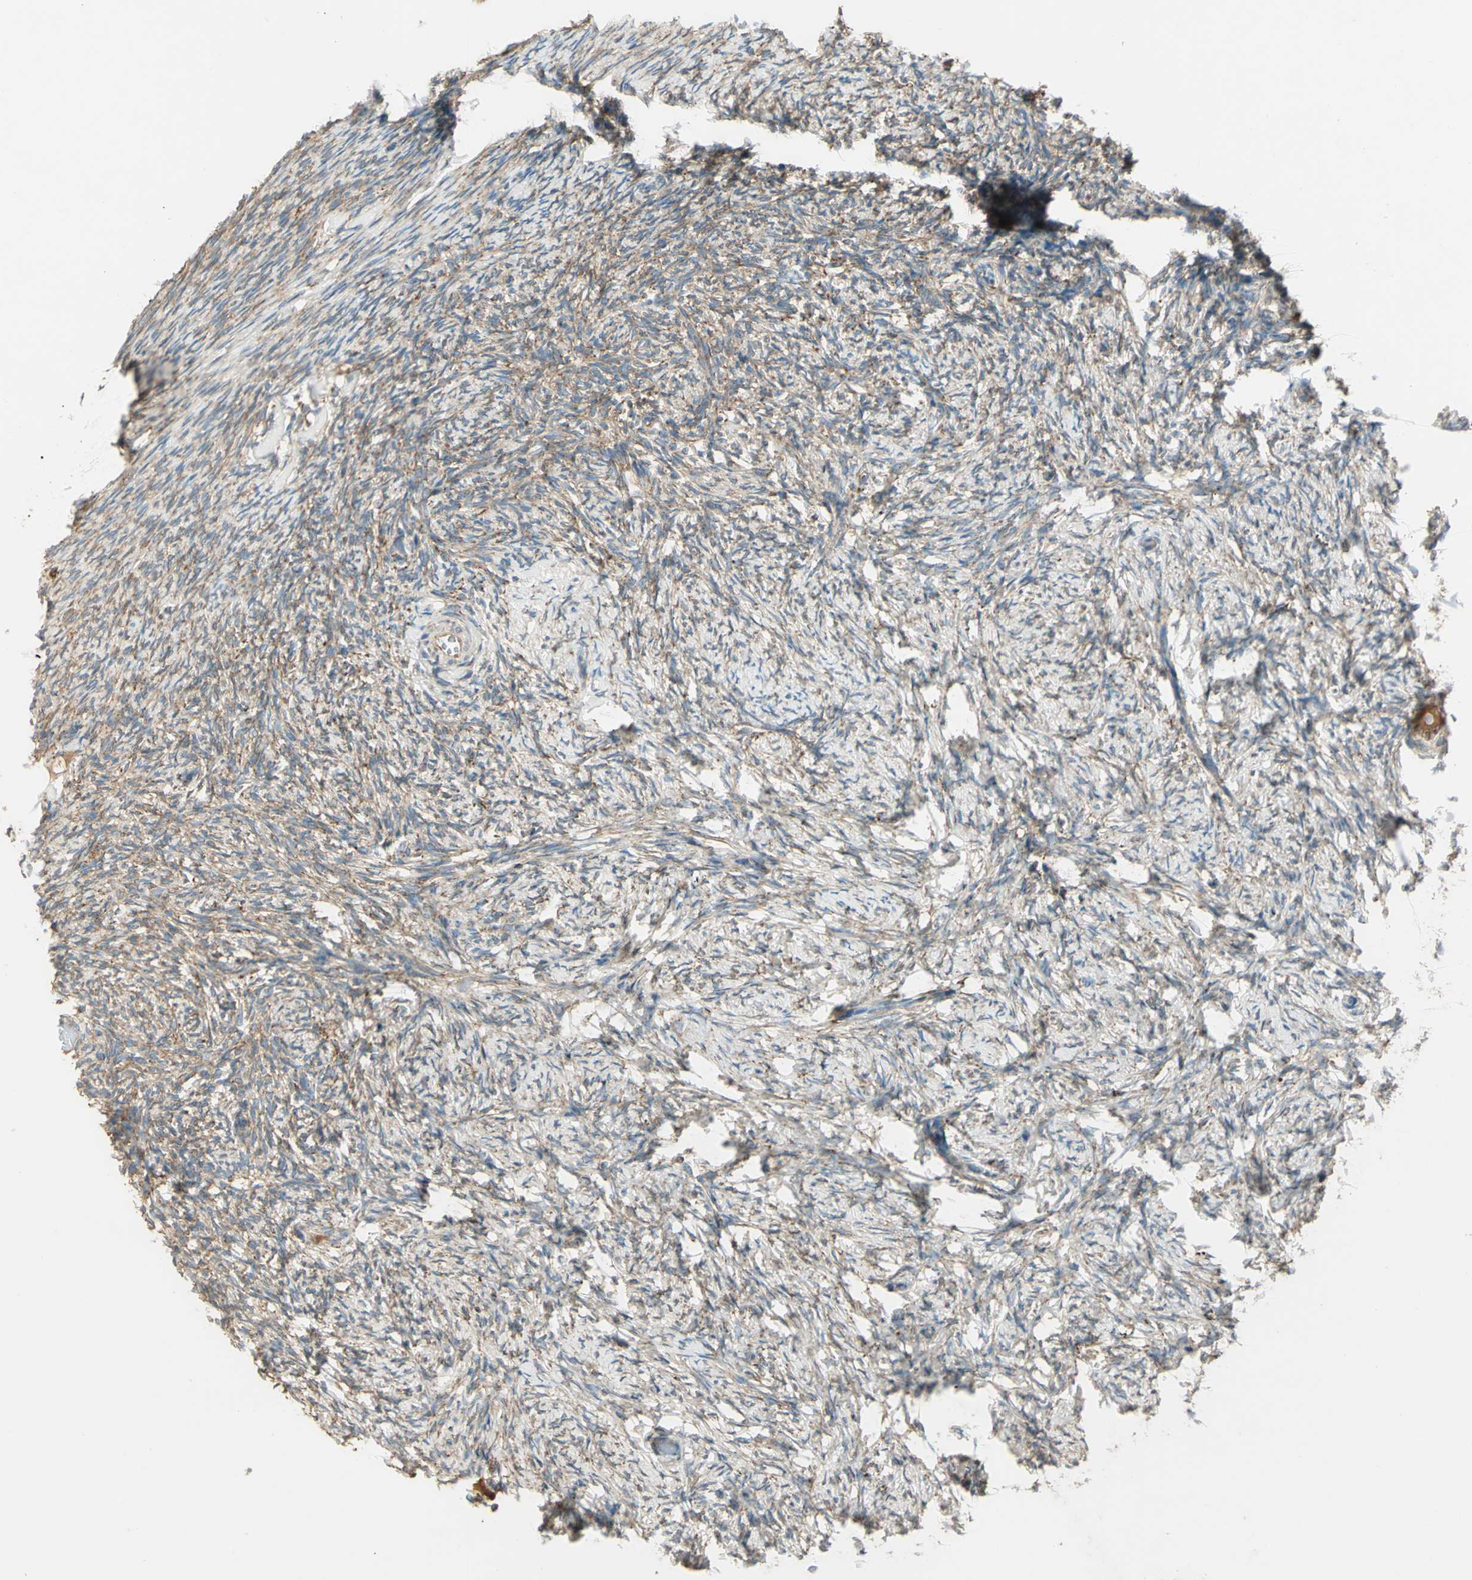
{"staining": {"intensity": "moderate", "quantity": ">75%", "location": "cytoplasmic/membranous"}, "tissue": "ovary", "cell_type": "Ovarian stroma cells", "image_type": "normal", "snomed": [{"axis": "morphology", "description": "Normal tissue, NOS"}, {"axis": "topography", "description": "Ovary"}], "caption": "Immunohistochemical staining of benign human ovary displays >75% levels of moderate cytoplasmic/membranous protein positivity in about >75% of ovarian stroma cells.", "gene": "PDIA4", "patient": {"sex": "female", "age": 60}}